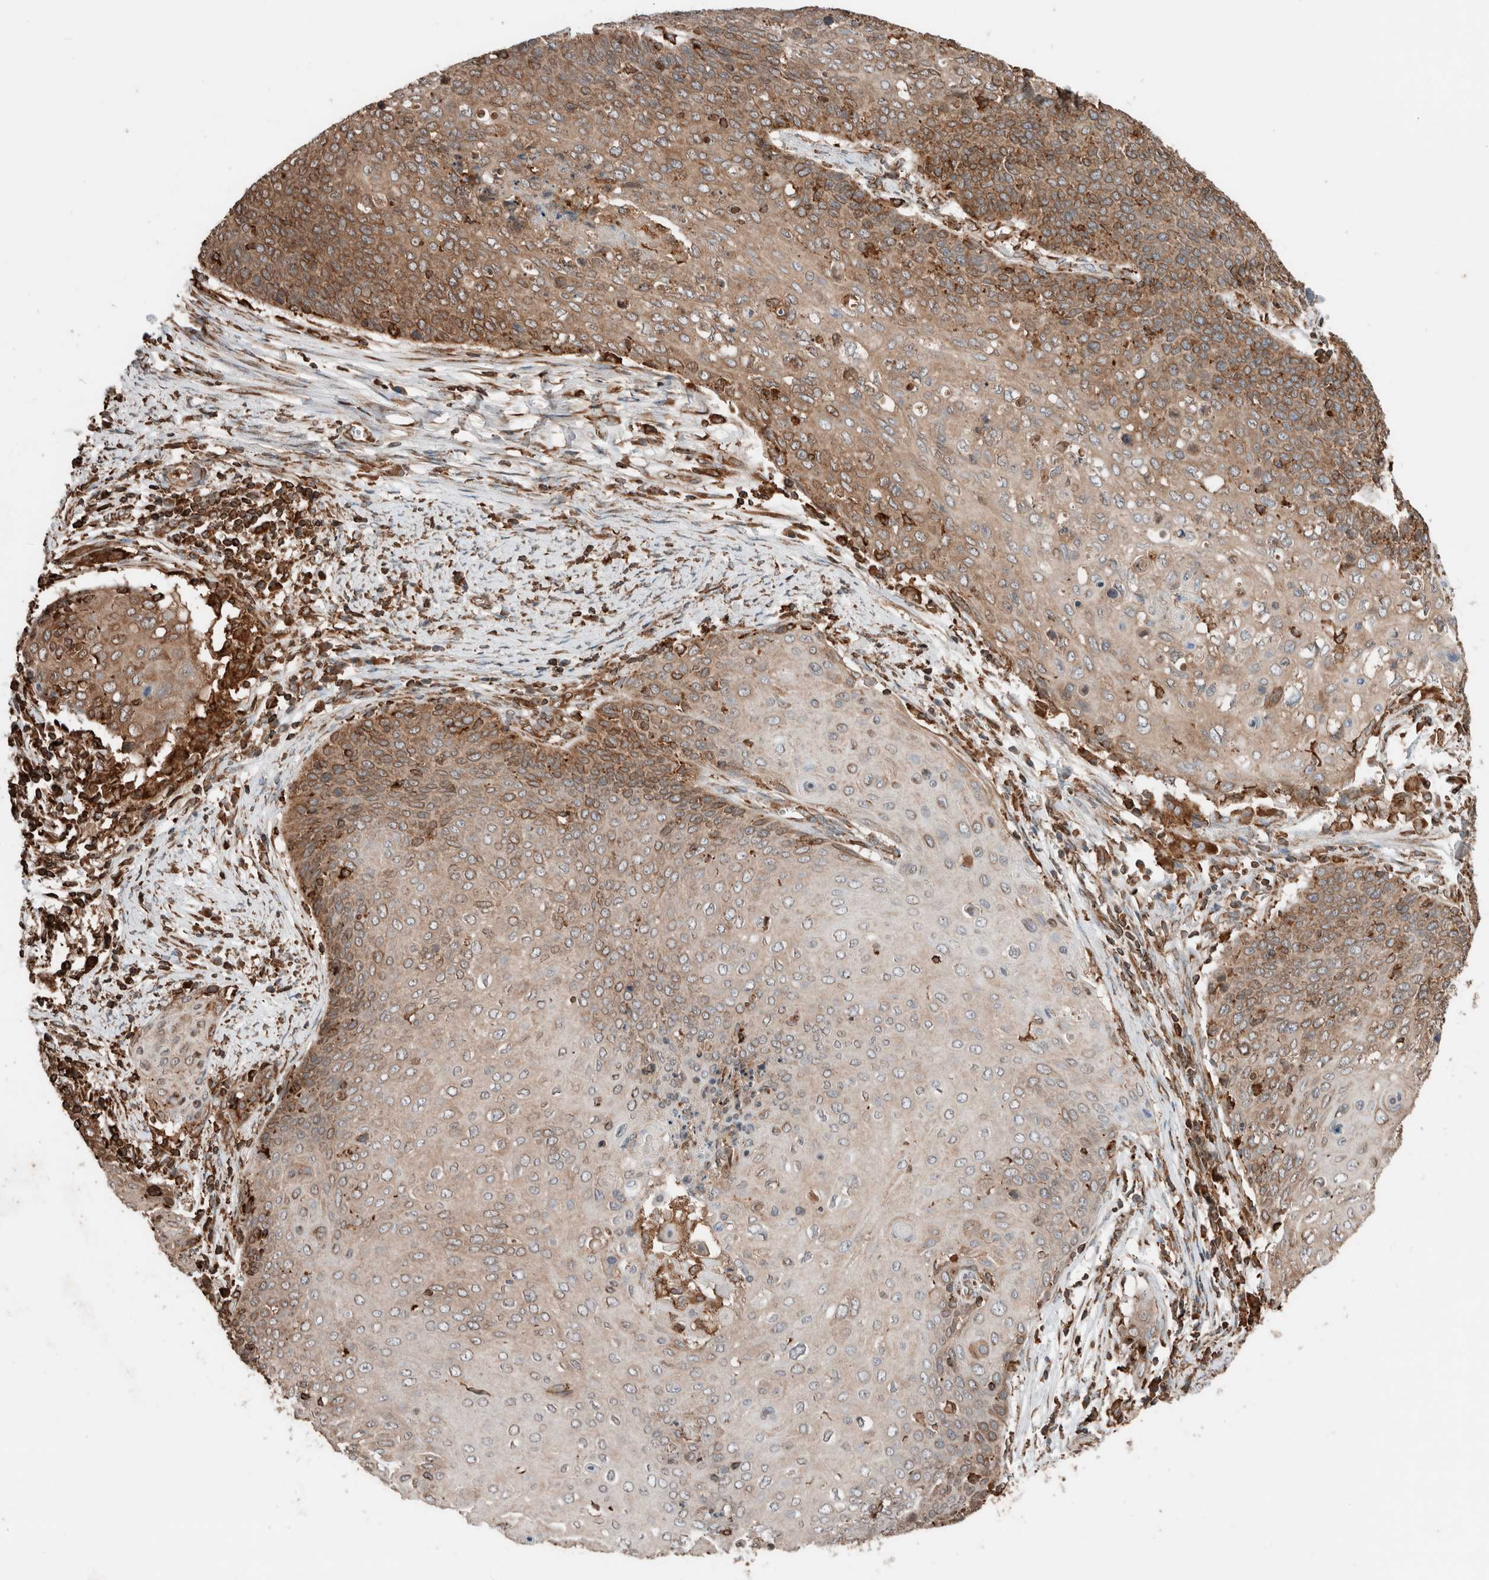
{"staining": {"intensity": "moderate", "quantity": "25%-75%", "location": "cytoplasmic/membranous"}, "tissue": "cervical cancer", "cell_type": "Tumor cells", "image_type": "cancer", "snomed": [{"axis": "morphology", "description": "Squamous cell carcinoma, NOS"}, {"axis": "topography", "description": "Cervix"}], "caption": "Immunohistochemical staining of cervical squamous cell carcinoma demonstrates moderate cytoplasmic/membranous protein positivity in about 25%-75% of tumor cells. Immunohistochemistry stains the protein in brown and the nuclei are stained blue.", "gene": "ERAP2", "patient": {"sex": "female", "age": 39}}